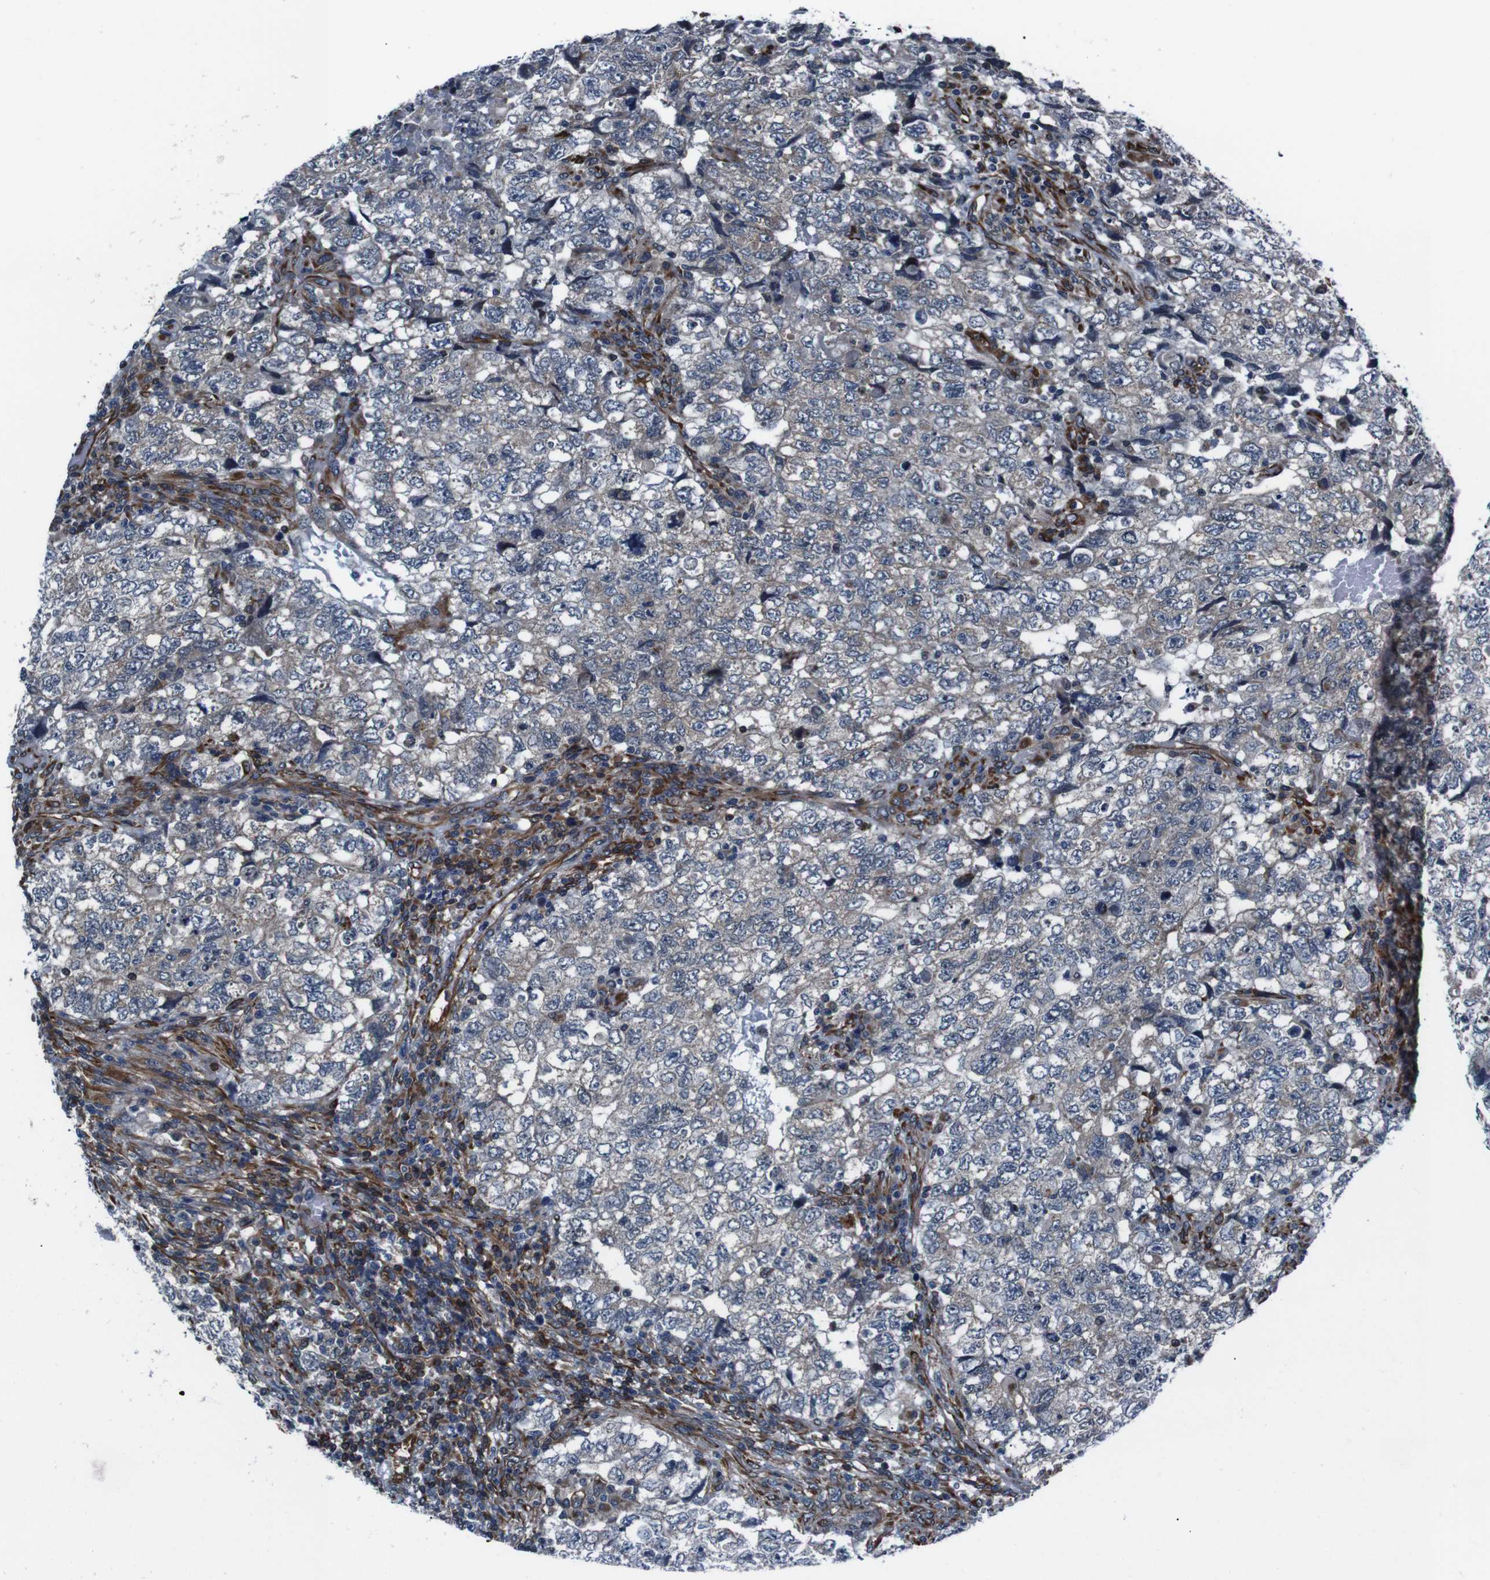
{"staining": {"intensity": "negative", "quantity": "none", "location": "none"}, "tissue": "testis cancer", "cell_type": "Tumor cells", "image_type": "cancer", "snomed": [{"axis": "morphology", "description": "Carcinoma, Embryonal, NOS"}, {"axis": "topography", "description": "Testis"}], "caption": "This is a photomicrograph of immunohistochemistry staining of testis cancer, which shows no expression in tumor cells. The staining is performed using DAB brown chromogen with nuclei counter-stained in using hematoxylin.", "gene": "EIF4A2", "patient": {"sex": "male", "age": 36}}